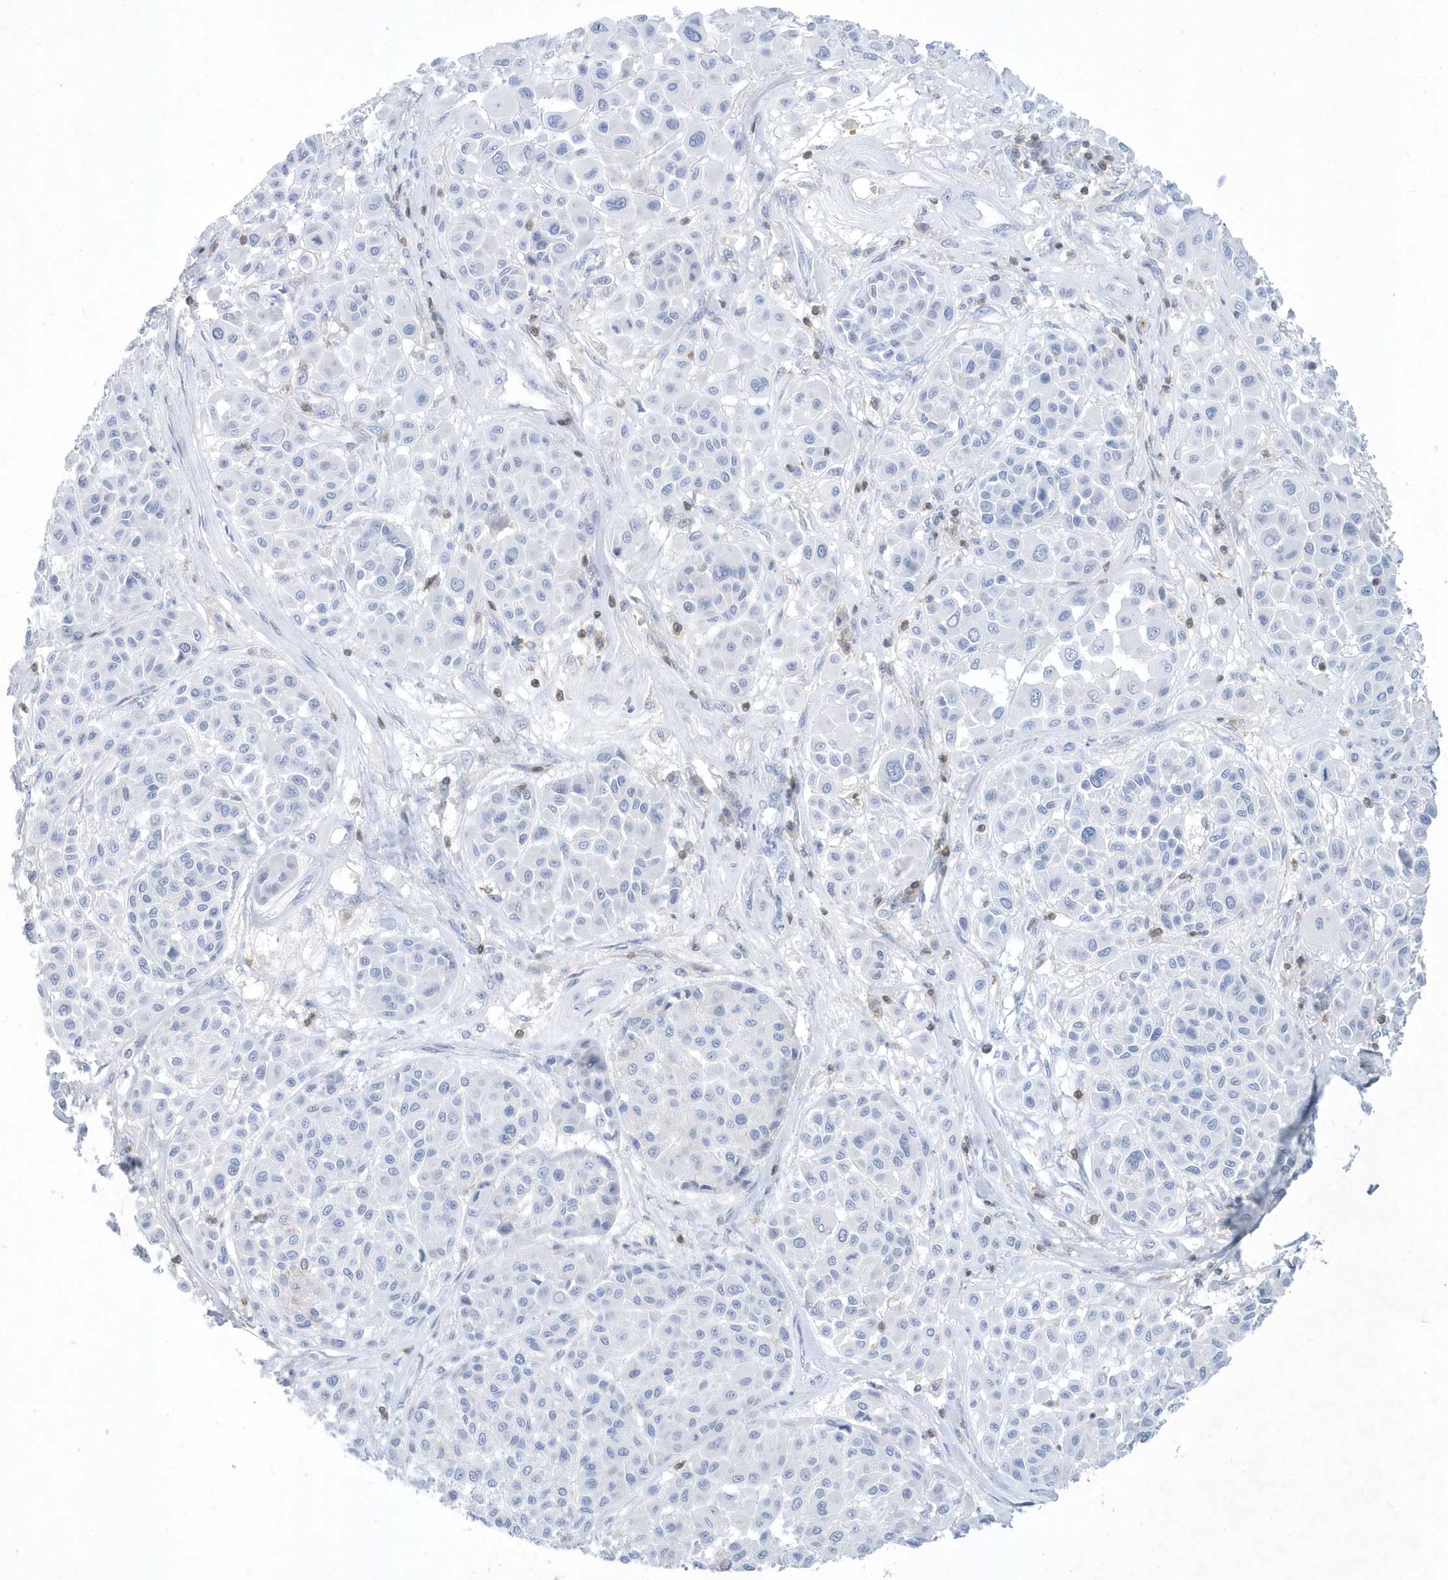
{"staining": {"intensity": "negative", "quantity": "none", "location": "none"}, "tissue": "melanoma", "cell_type": "Tumor cells", "image_type": "cancer", "snomed": [{"axis": "morphology", "description": "Malignant melanoma, Metastatic site"}, {"axis": "topography", "description": "Soft tissue"}], "caption": "Malignant melanoma (metastatic site) was stained to show a protein in brown. There is no significant expression in tumor cells.", "gene": "PSD4", "patient": {"sex": "male", "age": 41}}